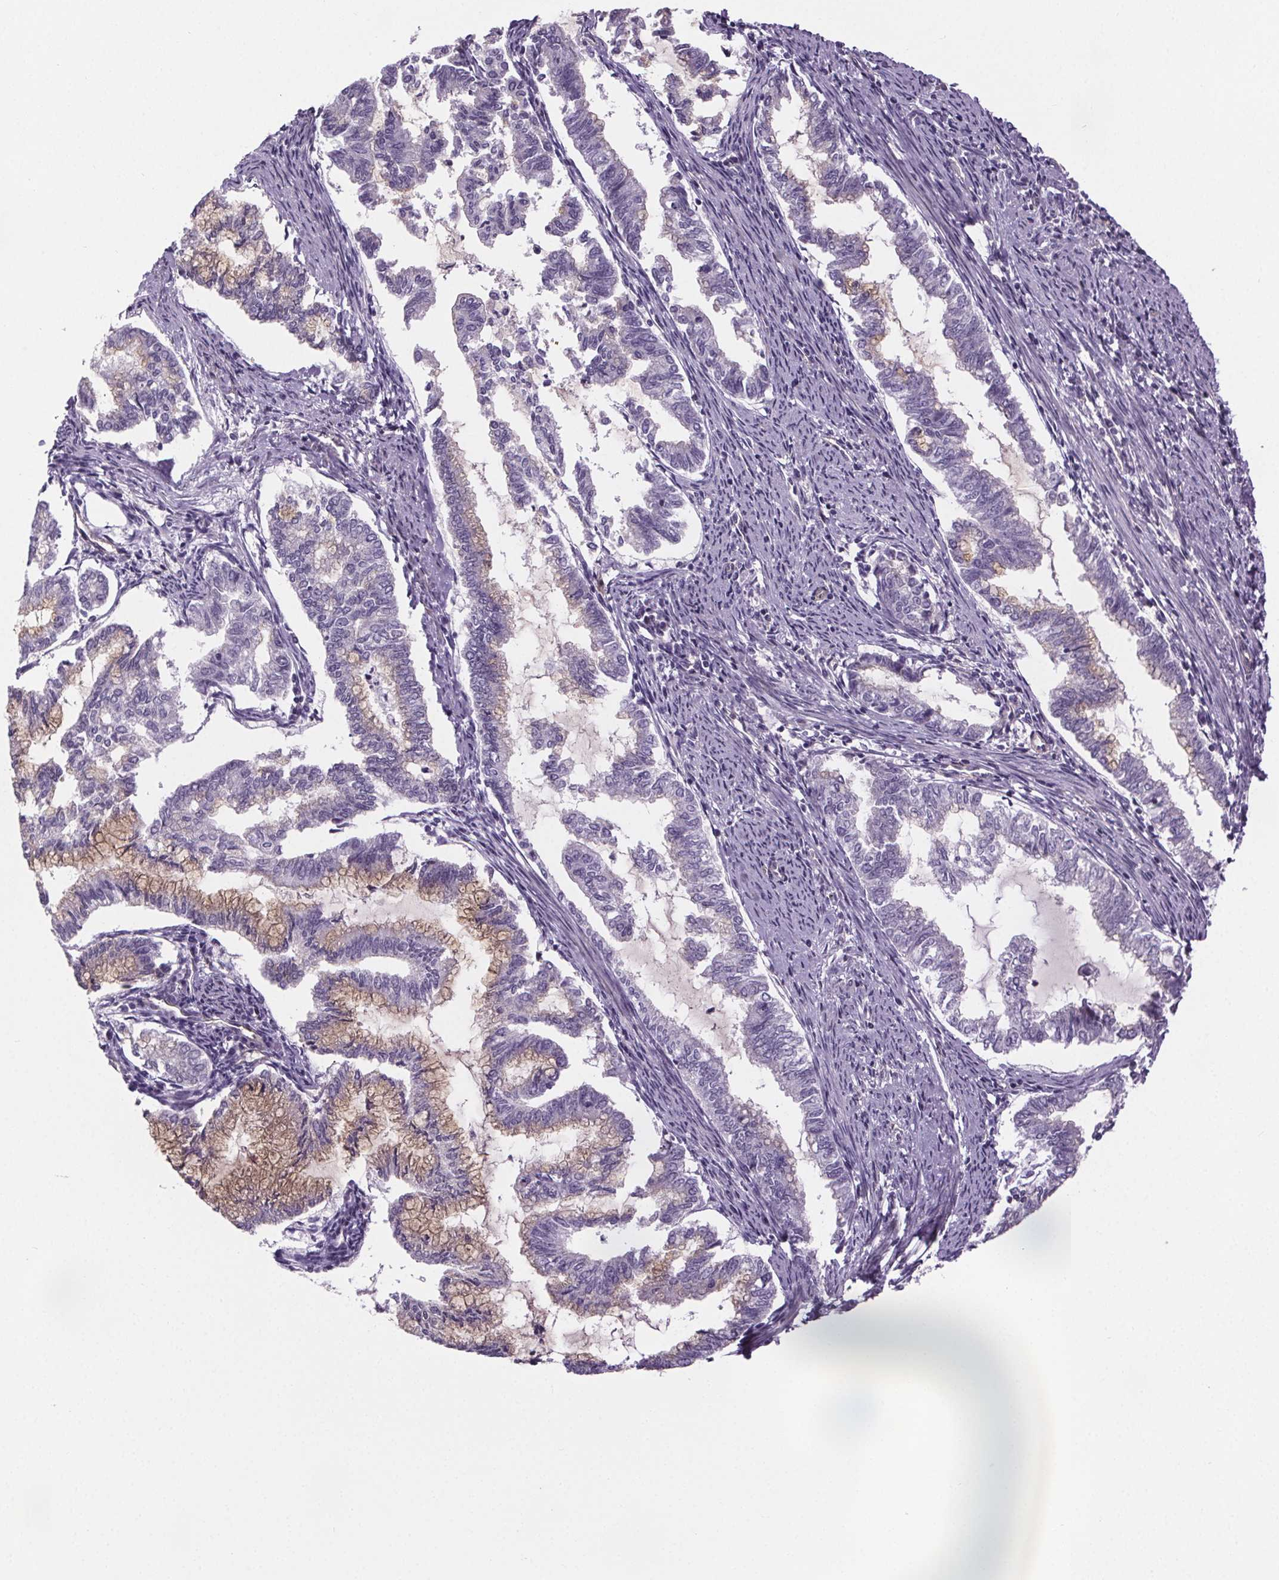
{"staining": {"intensity": "weak", "quantity": "25%-75%", "location": "cytoplasmic/membranous"}, "tissue": "endometrial cancer", "cell_type": "Tumor cells", "image_type": "cancer", "snomed": [{"axis": "morphology", "description": "Adenocarcinoma, NOS"}, {"axis": "topography", "description": "Endometrium"}], "caption": "Weak cytoplasmic/membranous expression is appreciated in about 25%-75% of tumor cells in endometrial cancer (adenocarcinoma). (DAB (3,3'-diaminobenzidine) IHC with brightfield microscopy, high magnification).", "gene": "TTC12", "patient": {"sex": "female", "age": 79}}